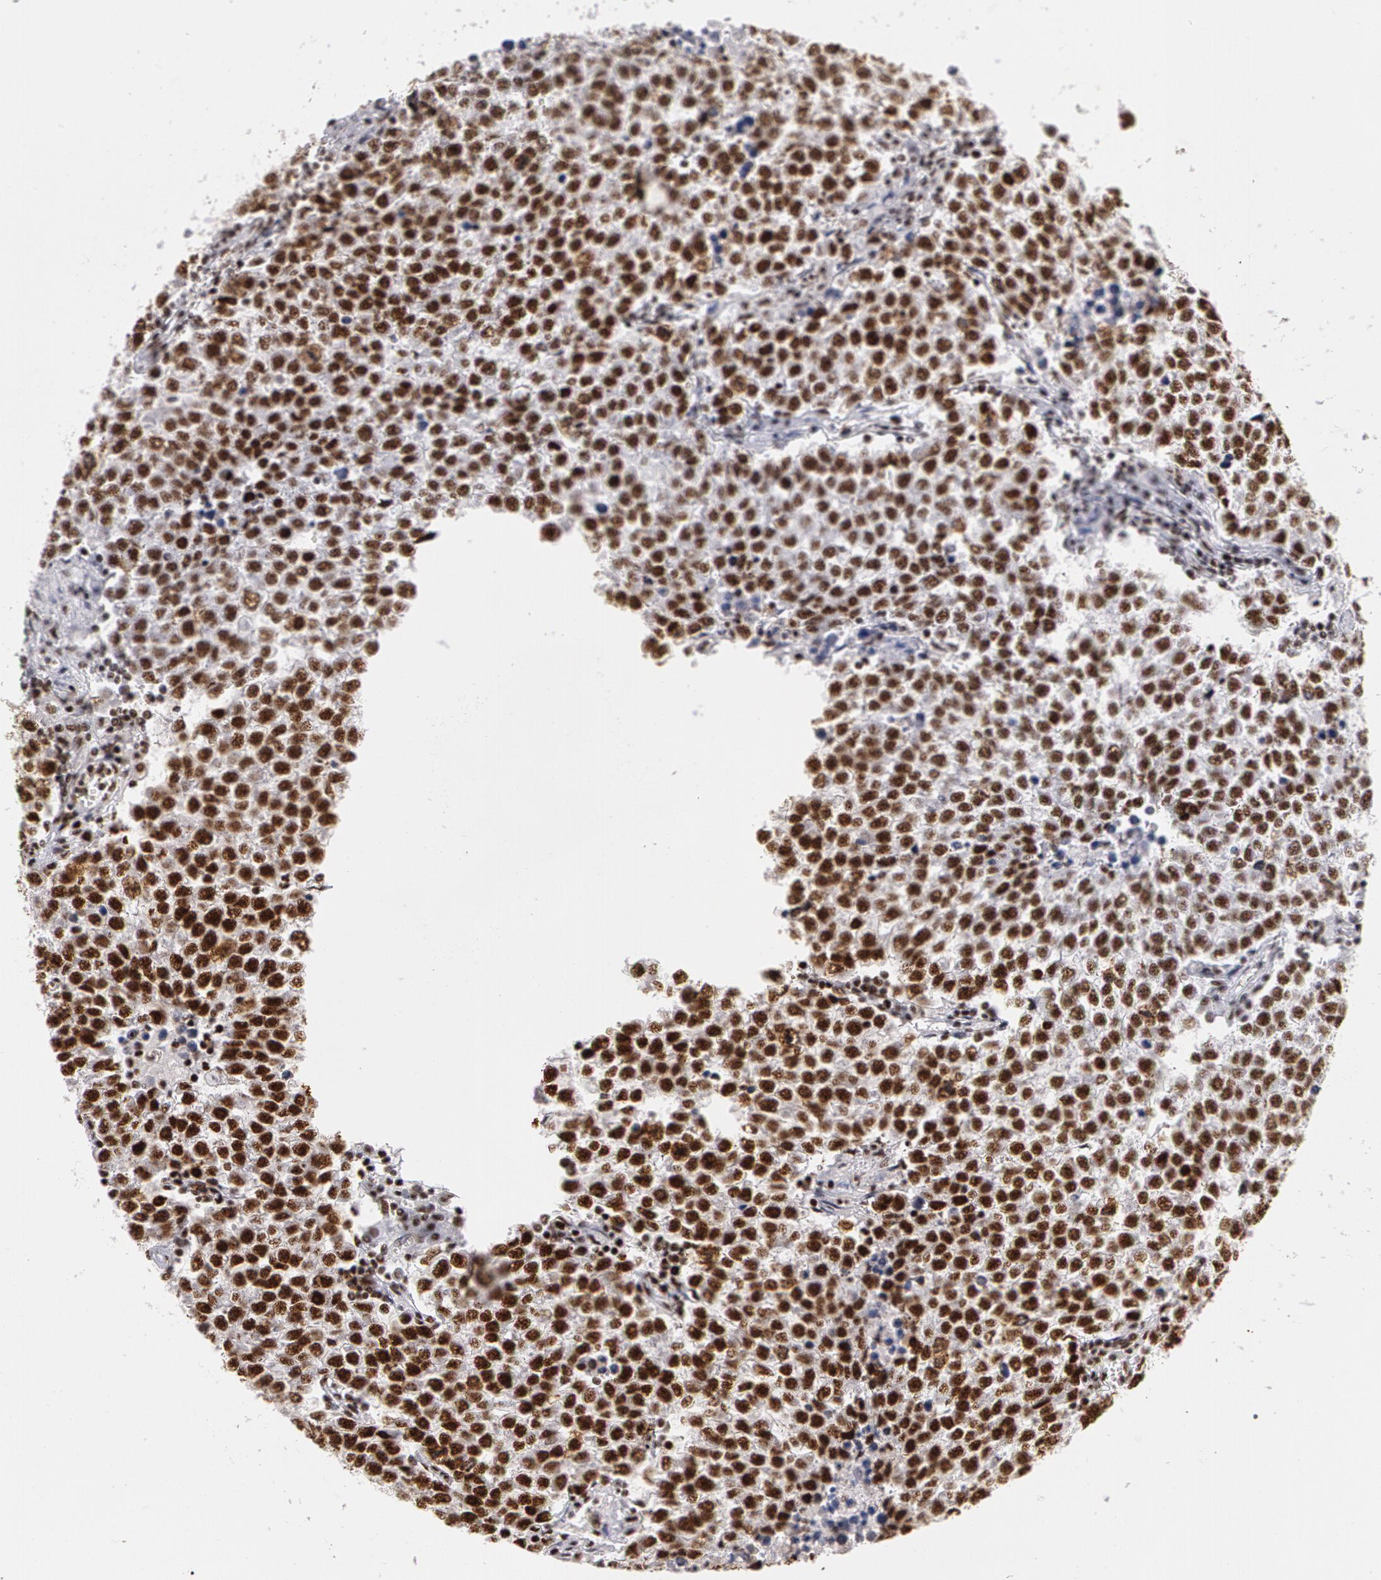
{"staining": {"intensity": "strong", "quantity": ">75%", "location": "nuclear"}, "tissue": "testis cancer", "cell_type": "Tumor cells", "image_type": "cancer", "snomed": [{"axis": "morphology", "description": "Seminoma, NOS"}, {"axis": "topography", "description": "Testis"}], "caption": "Testis cancer stained with IHC demonstrates strong nuclear expression in about >75% of tumor cells.", "gene": "PNN", "patient": {"sex": "male", "age": 36}}